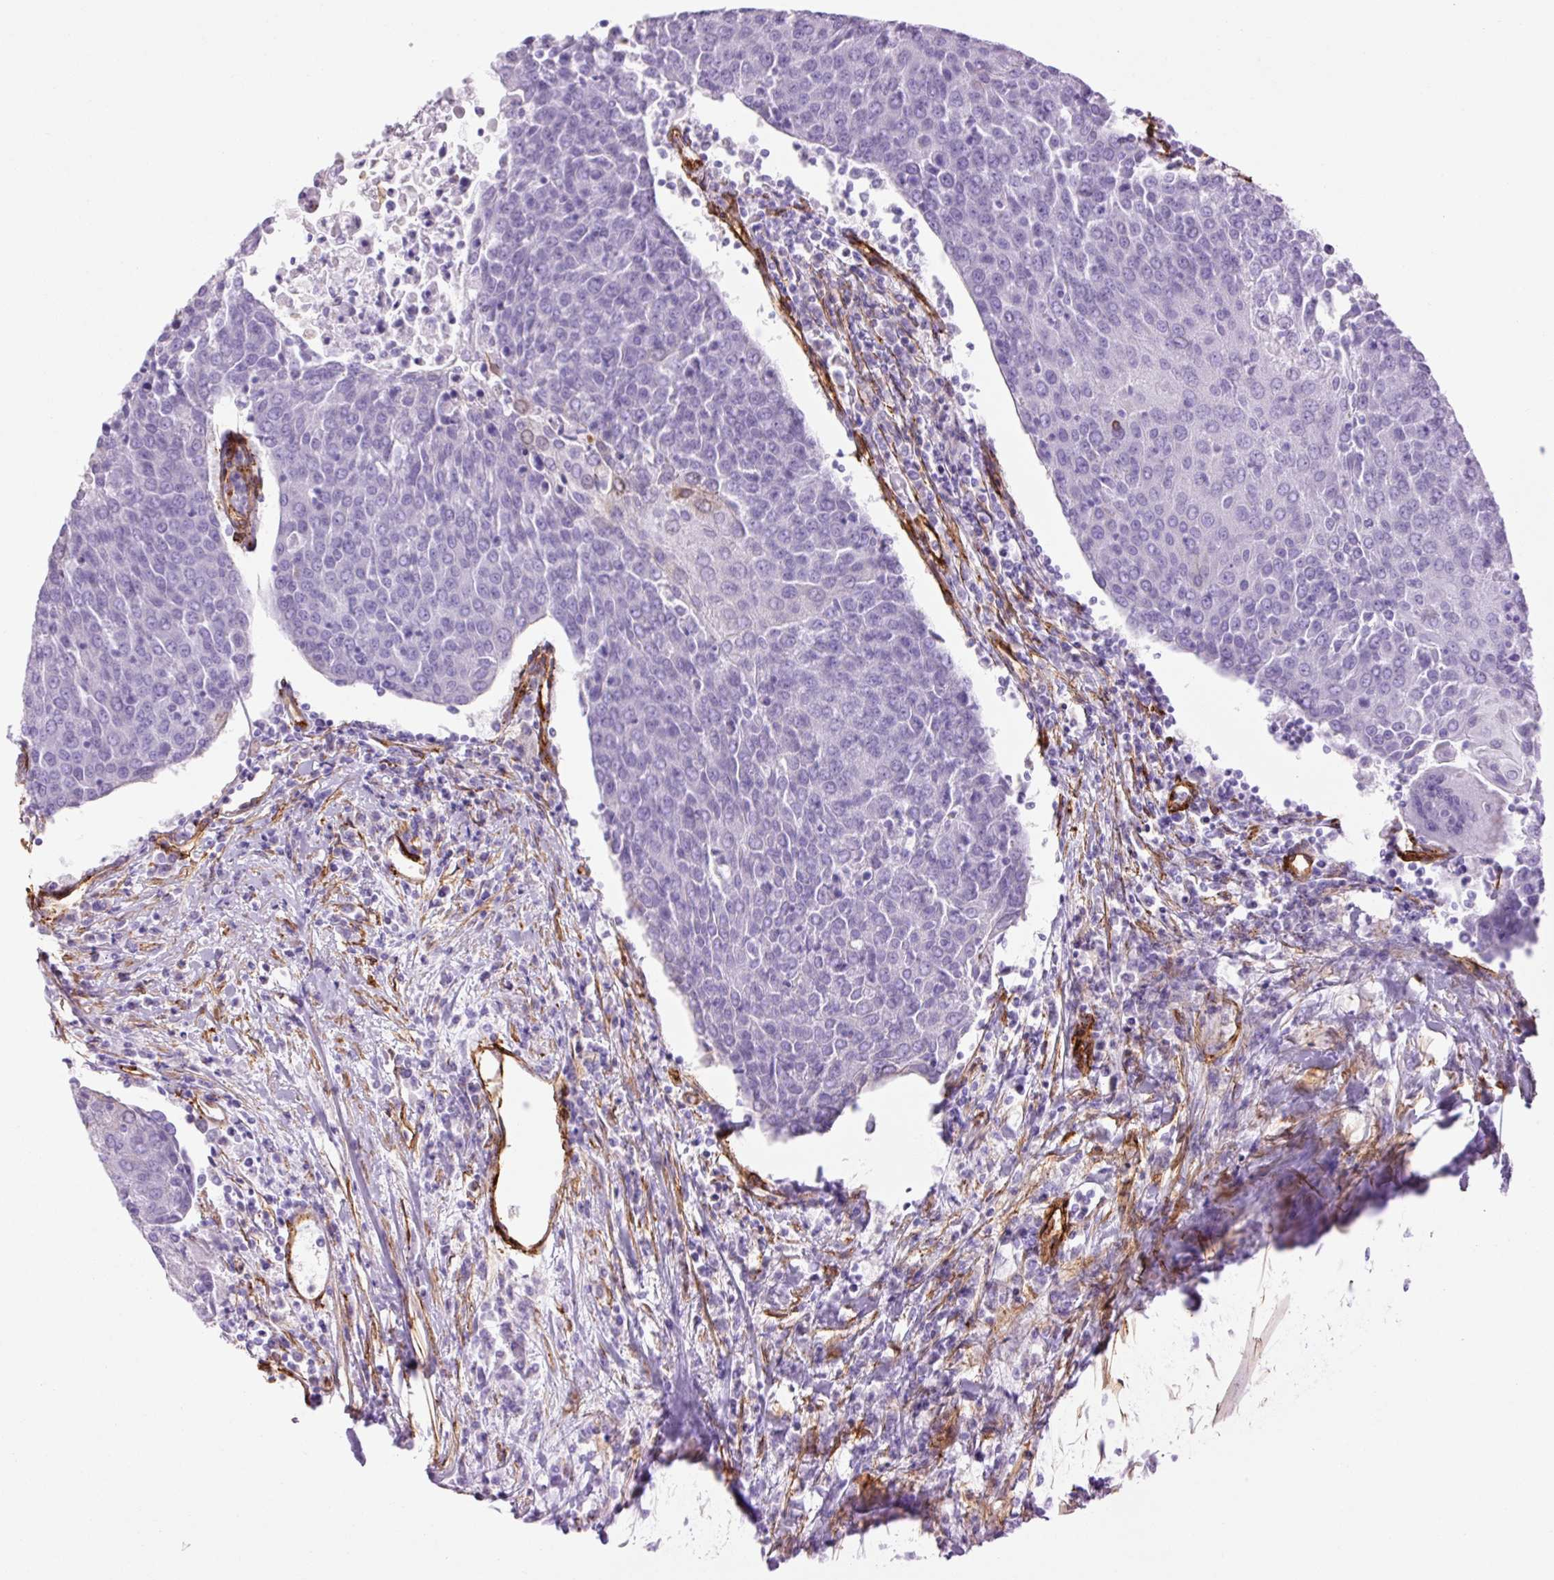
{"staining": {"intensity": "negative", "quantity": "none", "location": "none"}, "tissue": "urothelial cancer", "cell_type": "Tumor cells", "image_type": "cancer", "snomed": [{"axis": "morphology", "description": "Urothelial carcinoma, High grade"}, {"axis": "topography", "description": "Urinary bladder"}], "caption": "Tumor cells show no significant staining in urothelial carcinoma (high-grade).", "gene": "CAV1", "patient": {"sex": "female", "age": 85}}